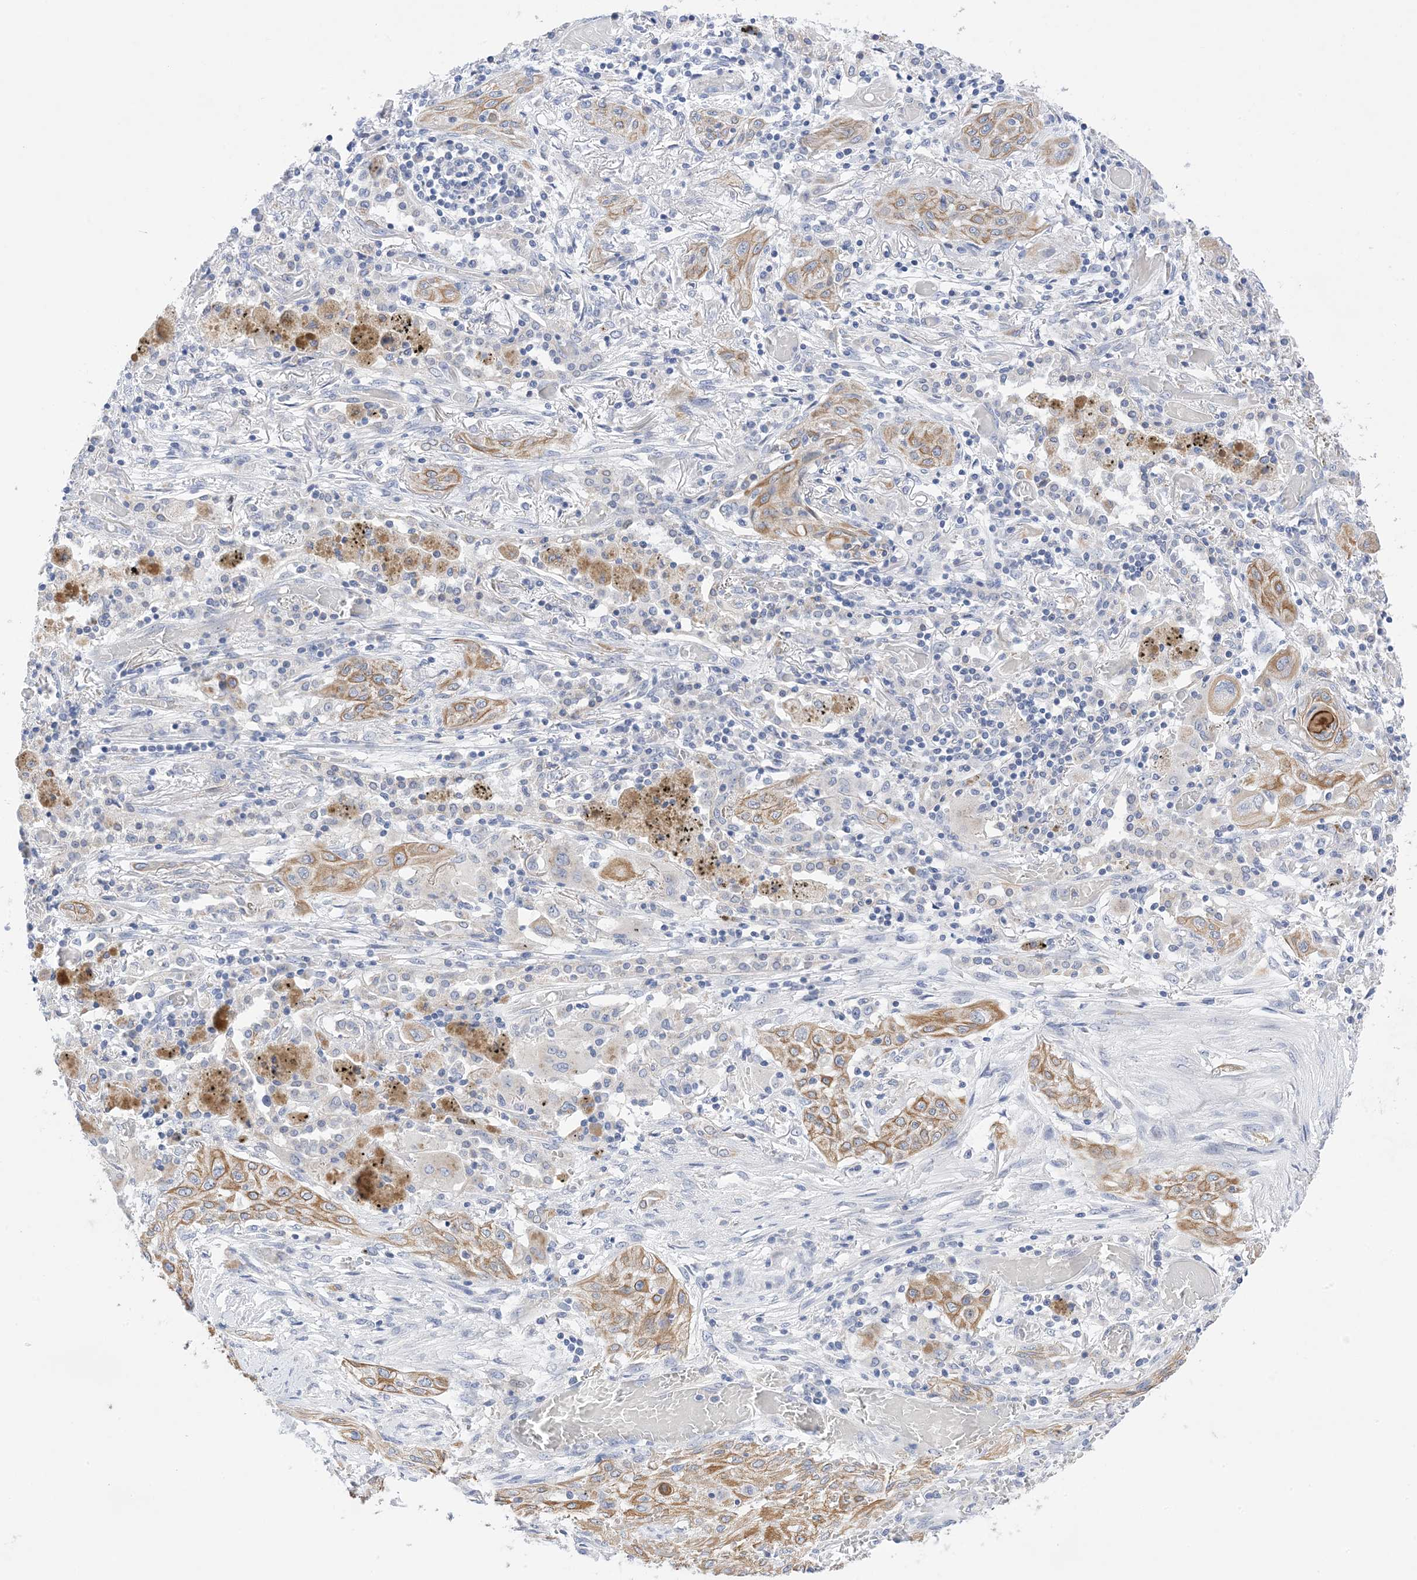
{"staining": {"intensity": "moderate", "quantity": "25%-75%", "location": "cytoplasmic/membranous"}, "tissue": "lung cancer", "cell_type": "Tumor cells", "image_type": "cancer", "snomed": [{"axis": "morphology", "description": "Squamous cell carcinoma, NOS"}, {"axis": "topography", "description": "Lung"}], "caption": "A micrograph of lung cancer (squamous cell carcinoma) stained for a protein reveals moderate cytoplasmic/membranous brown staining in tumor cells.", "gene": "PLK4", "patient": {"sex": "female", "age": 47}}